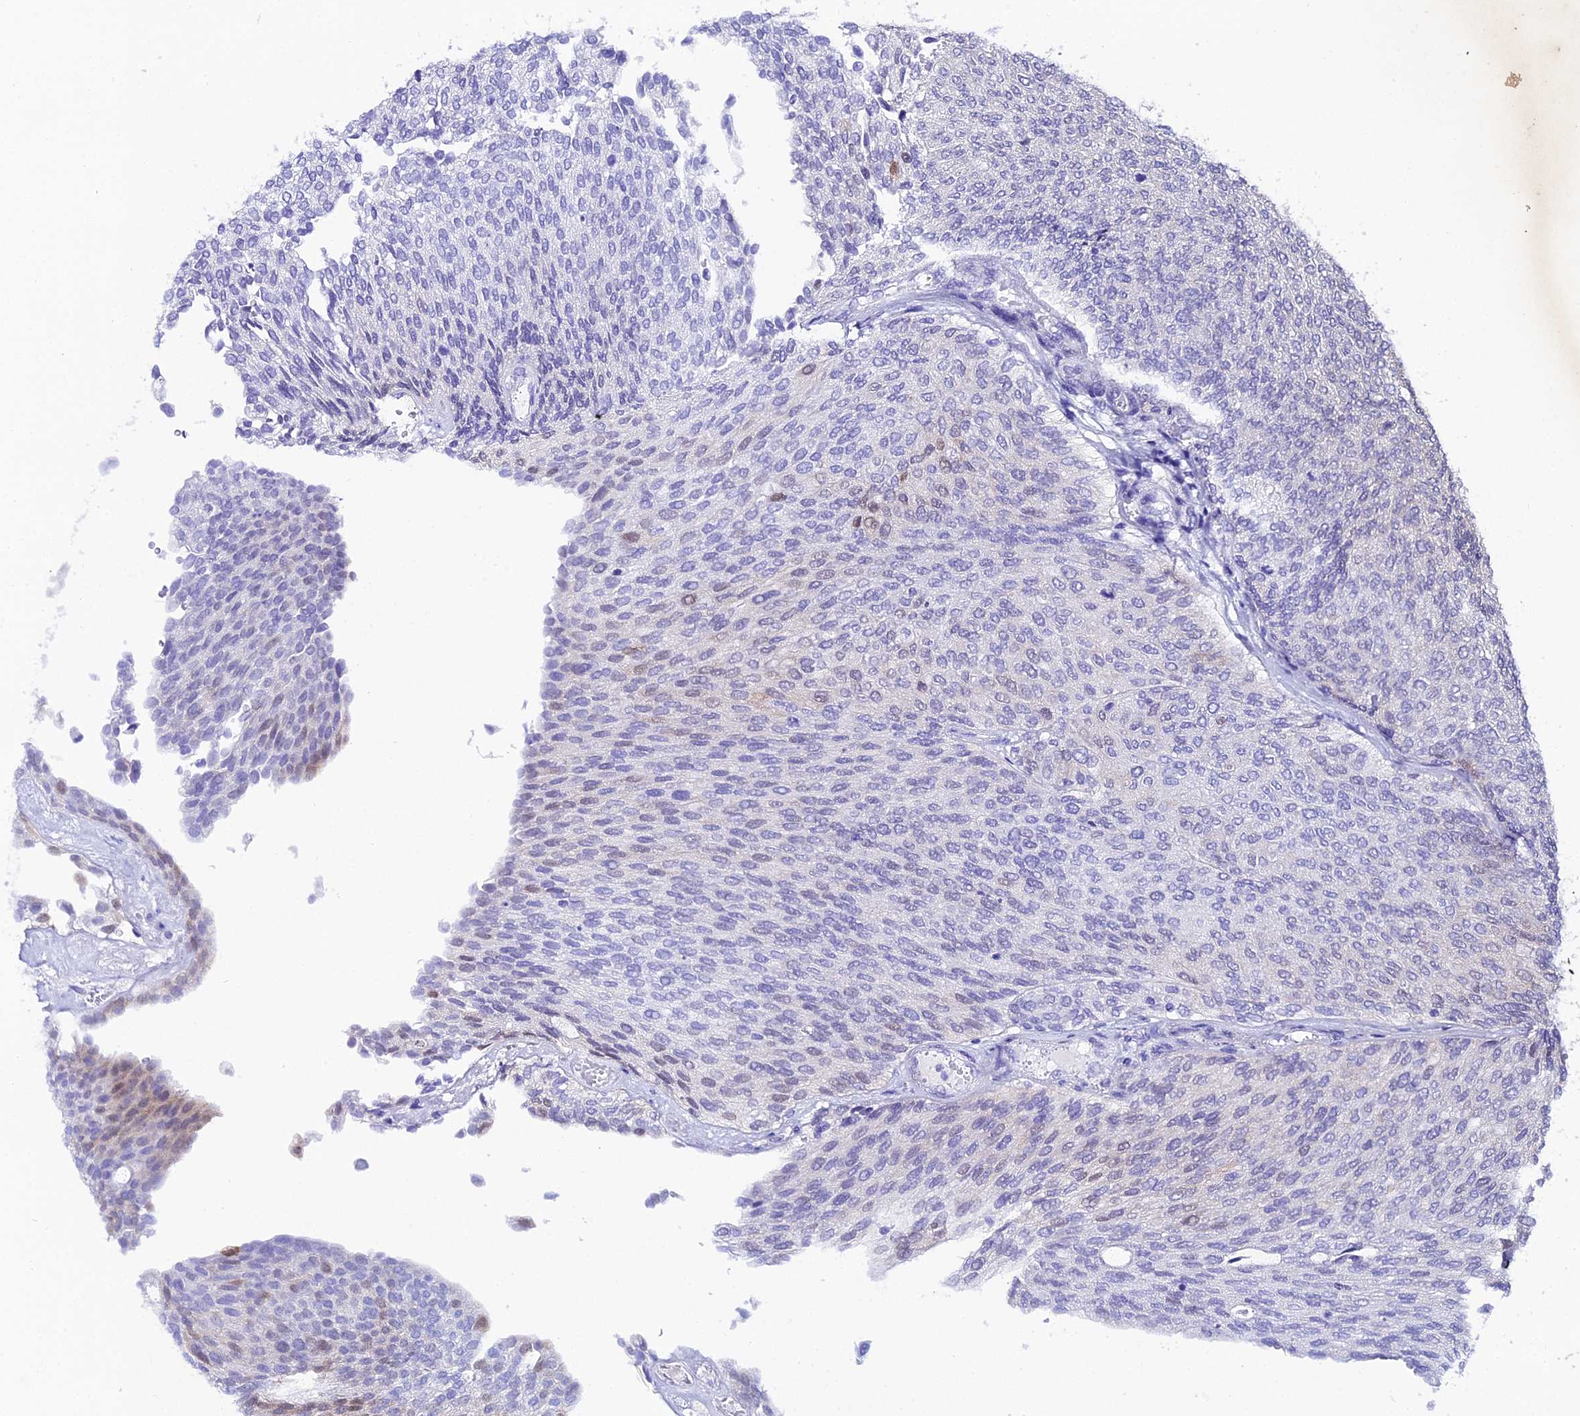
{"staining": {"intensity": "weak", "quantity": "<25%", "location": "nuclear"}, "tissue": "urothelial cancer", "cell_type": "Tumor cells", "image_type": "cancer", "snomed": [{"axis": "morphology", "description": "Urothelial carcinoma, Low grade"}, {"axis": "topography", "description": "Urinary bladder"}], "caption": "An immunohistochemistry (IHC) image of urothelial cancer is shown. There is no staining in tumor cells of urothelial cancer. Nuclei are stained in blue.", "gene": "DDX19A", "patient": {"sex": "female", "age": 79}}